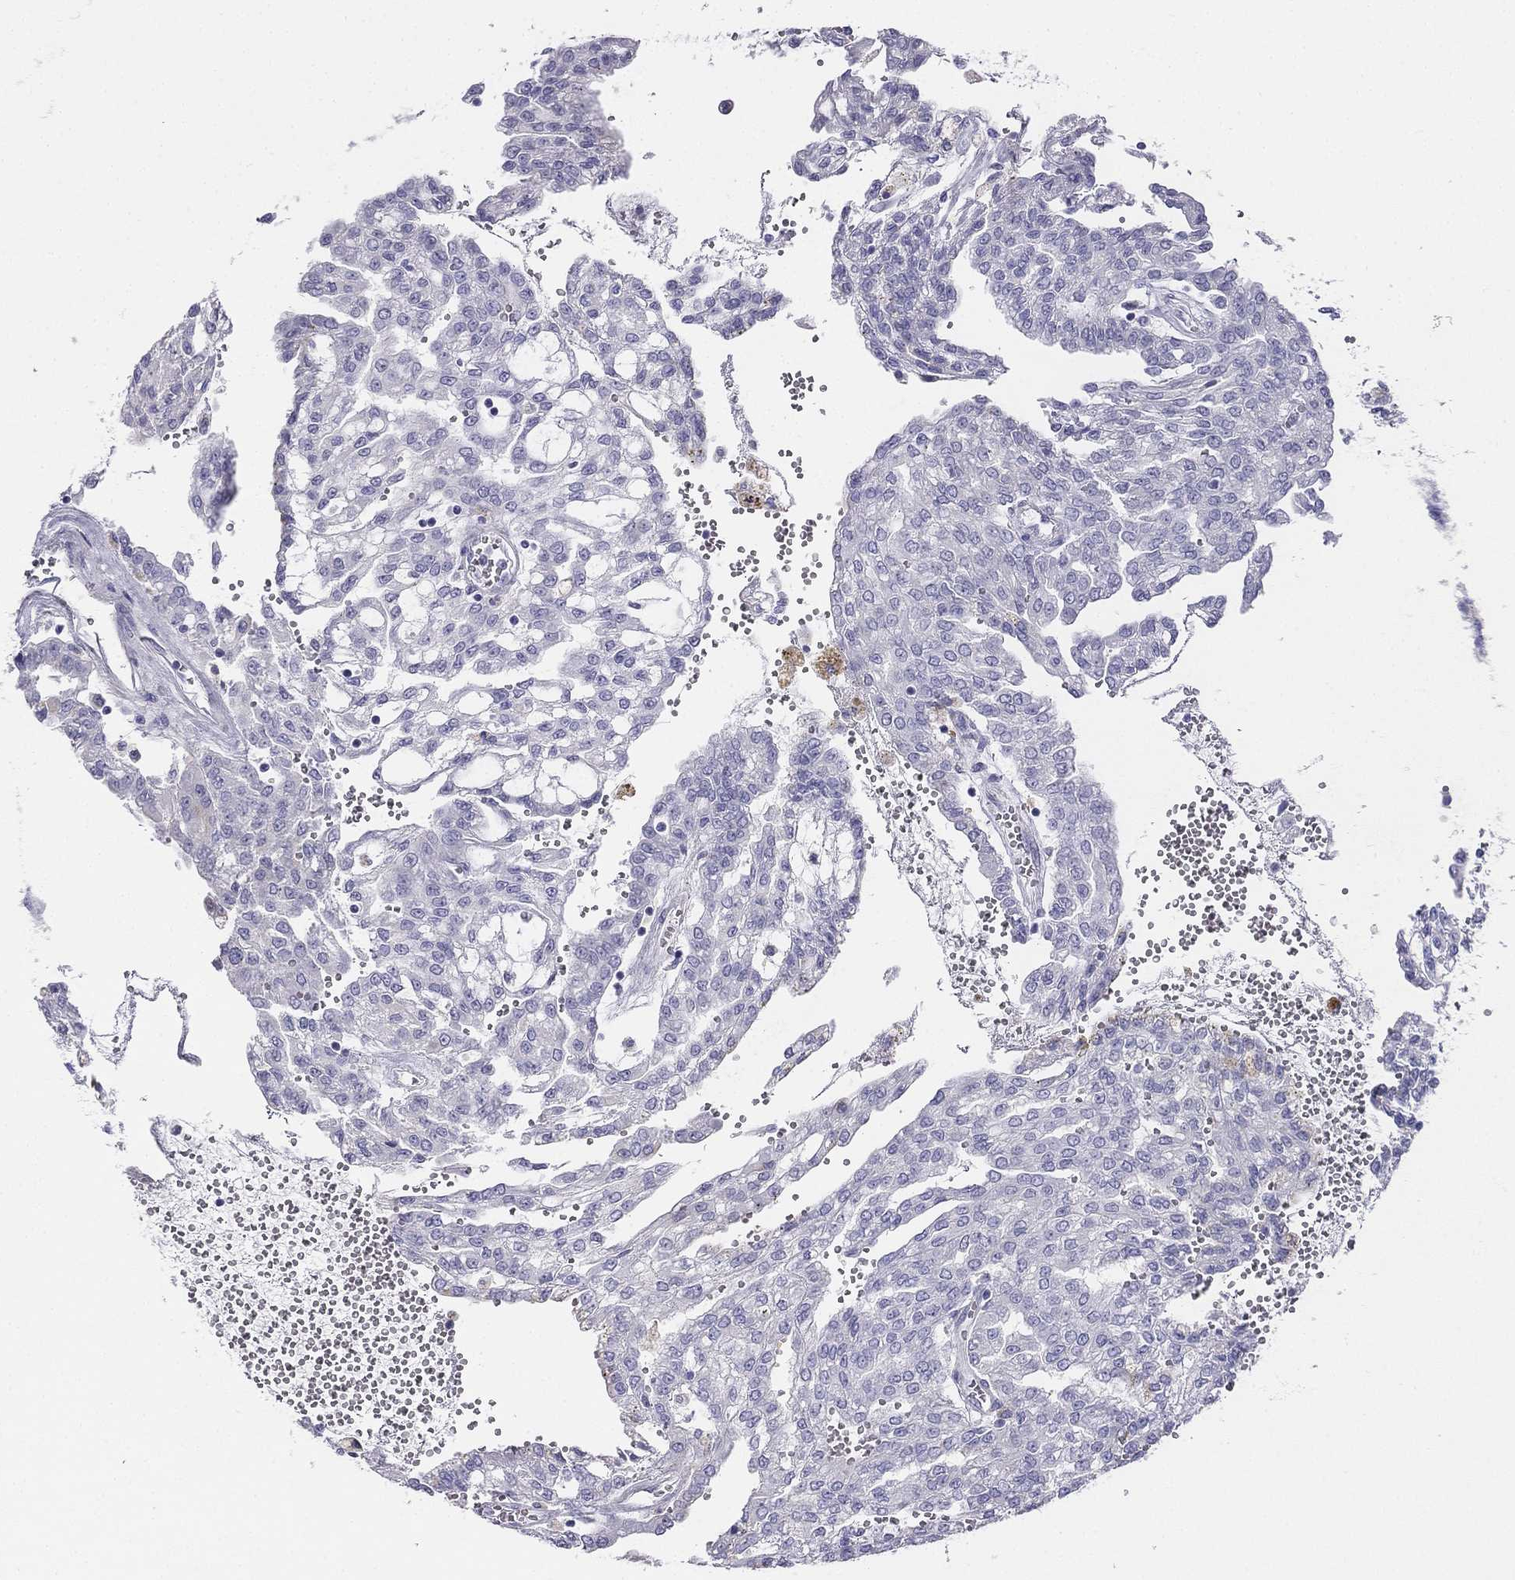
{"staining": {"intensity": "negative", "quantity": "none", "location": "none"}, "tissue": "renal cancer", "cell_type": "Tumor cells", "image_type": "cancer", "snomed": [{"axis": "morphology", "description": "Adenocarcinoma, NOS"}, {"axis": "topography", "description": "Kidney"}], "caption": "The image exhibits no significant positivity in tumor cells of renal cancer. (DAB immunohistochemistry, high magnification).", "gene": "ALOXE3", "patient": {"sex": "male", "age": 63}}